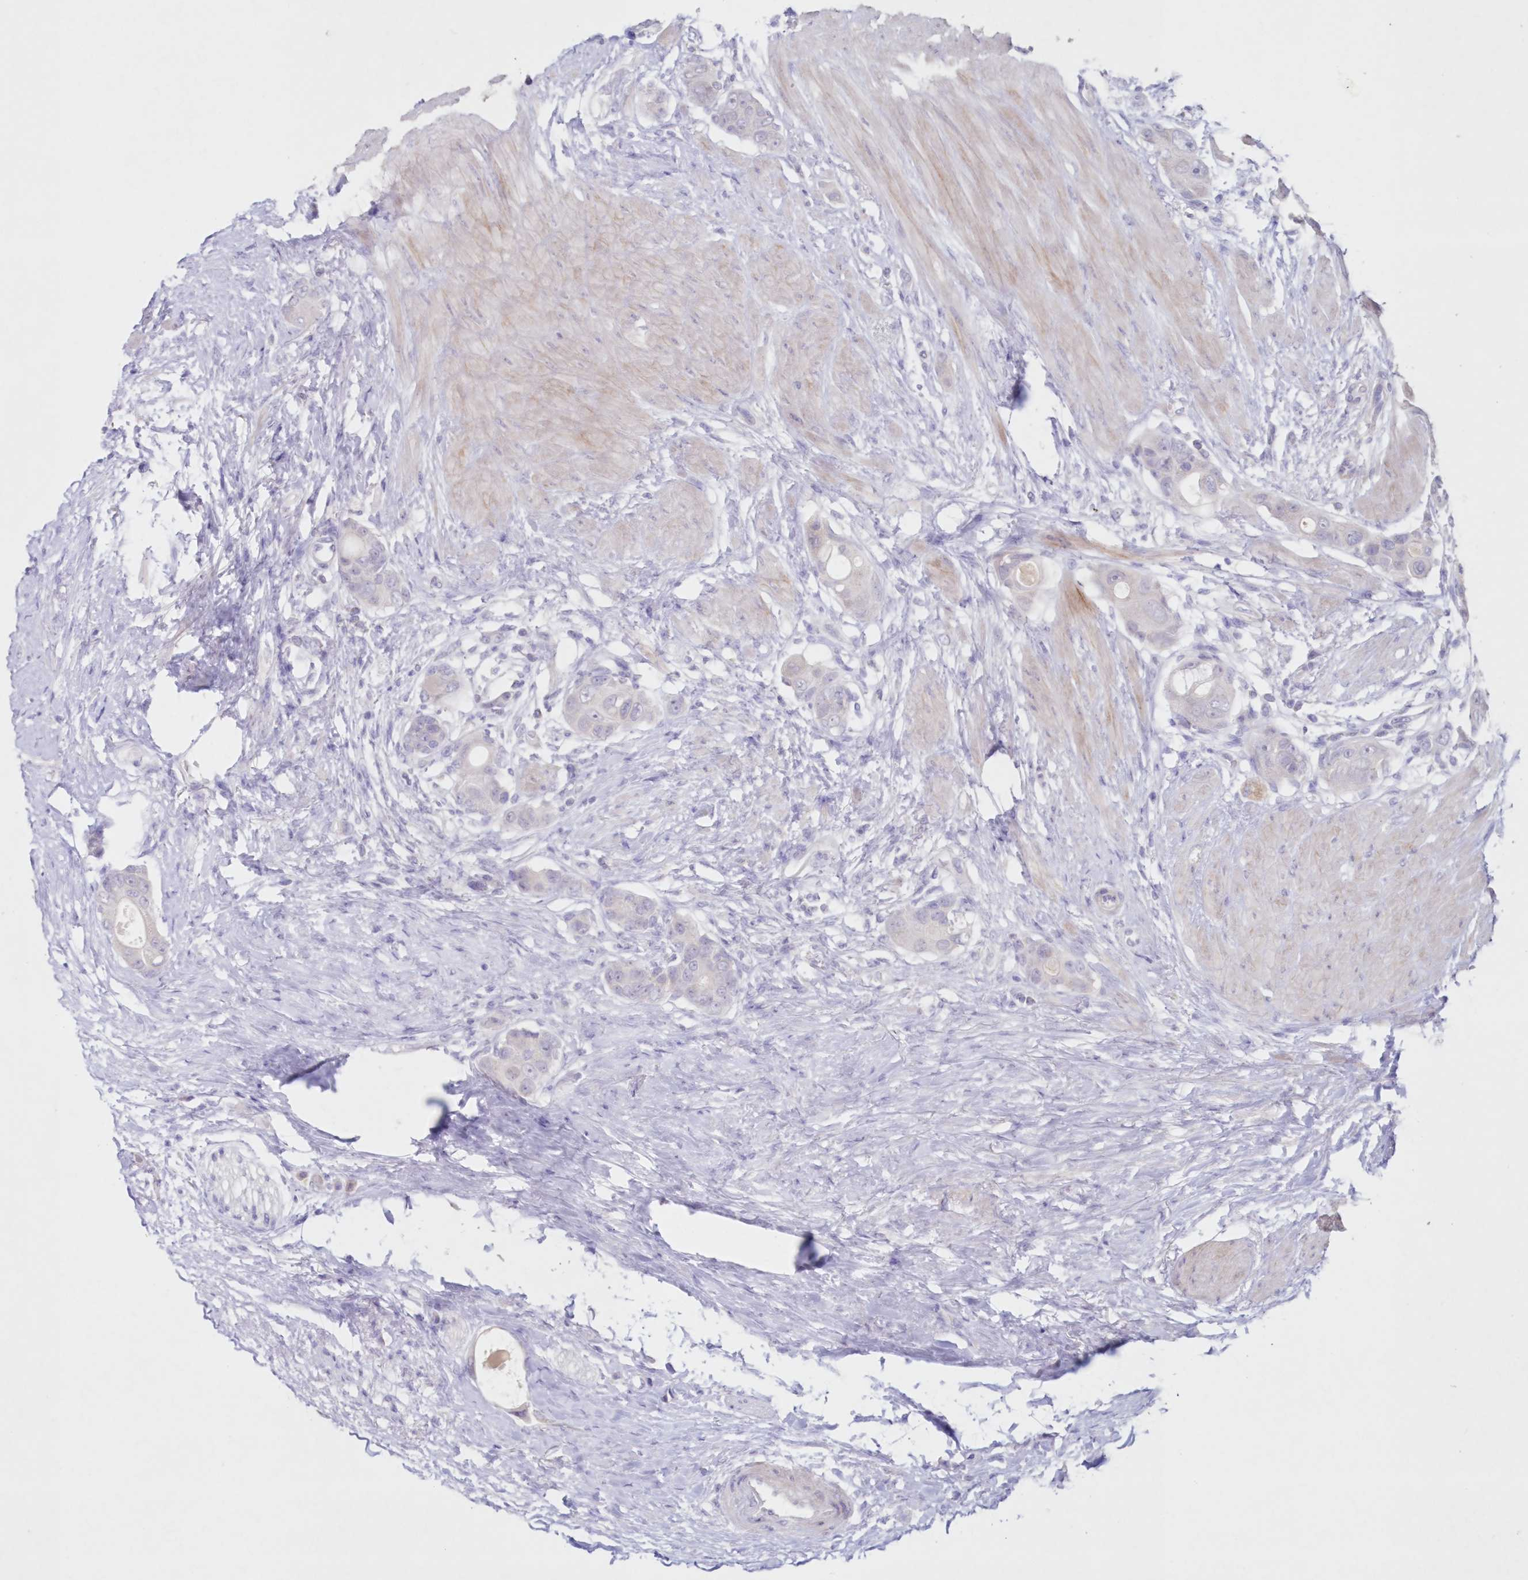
{"staining": {"intensity": "negative", "quantity": "none", "location": "none"}, "tissue": "colorectal cancer", "cell_type": "Tumor cells", "image_type": "cancer", "snomed": [{"axis": "morphology", "description": "Adenocarcinoma, NOS"}, {"axis": "topography", "description": "Rectum"}], "caption": "Tumor cells are negative for brown protein staining in colorectal cancer (adenocarcinoma).", "gene": "GCKR", "patient": {"sex": "male", "age": 51}}